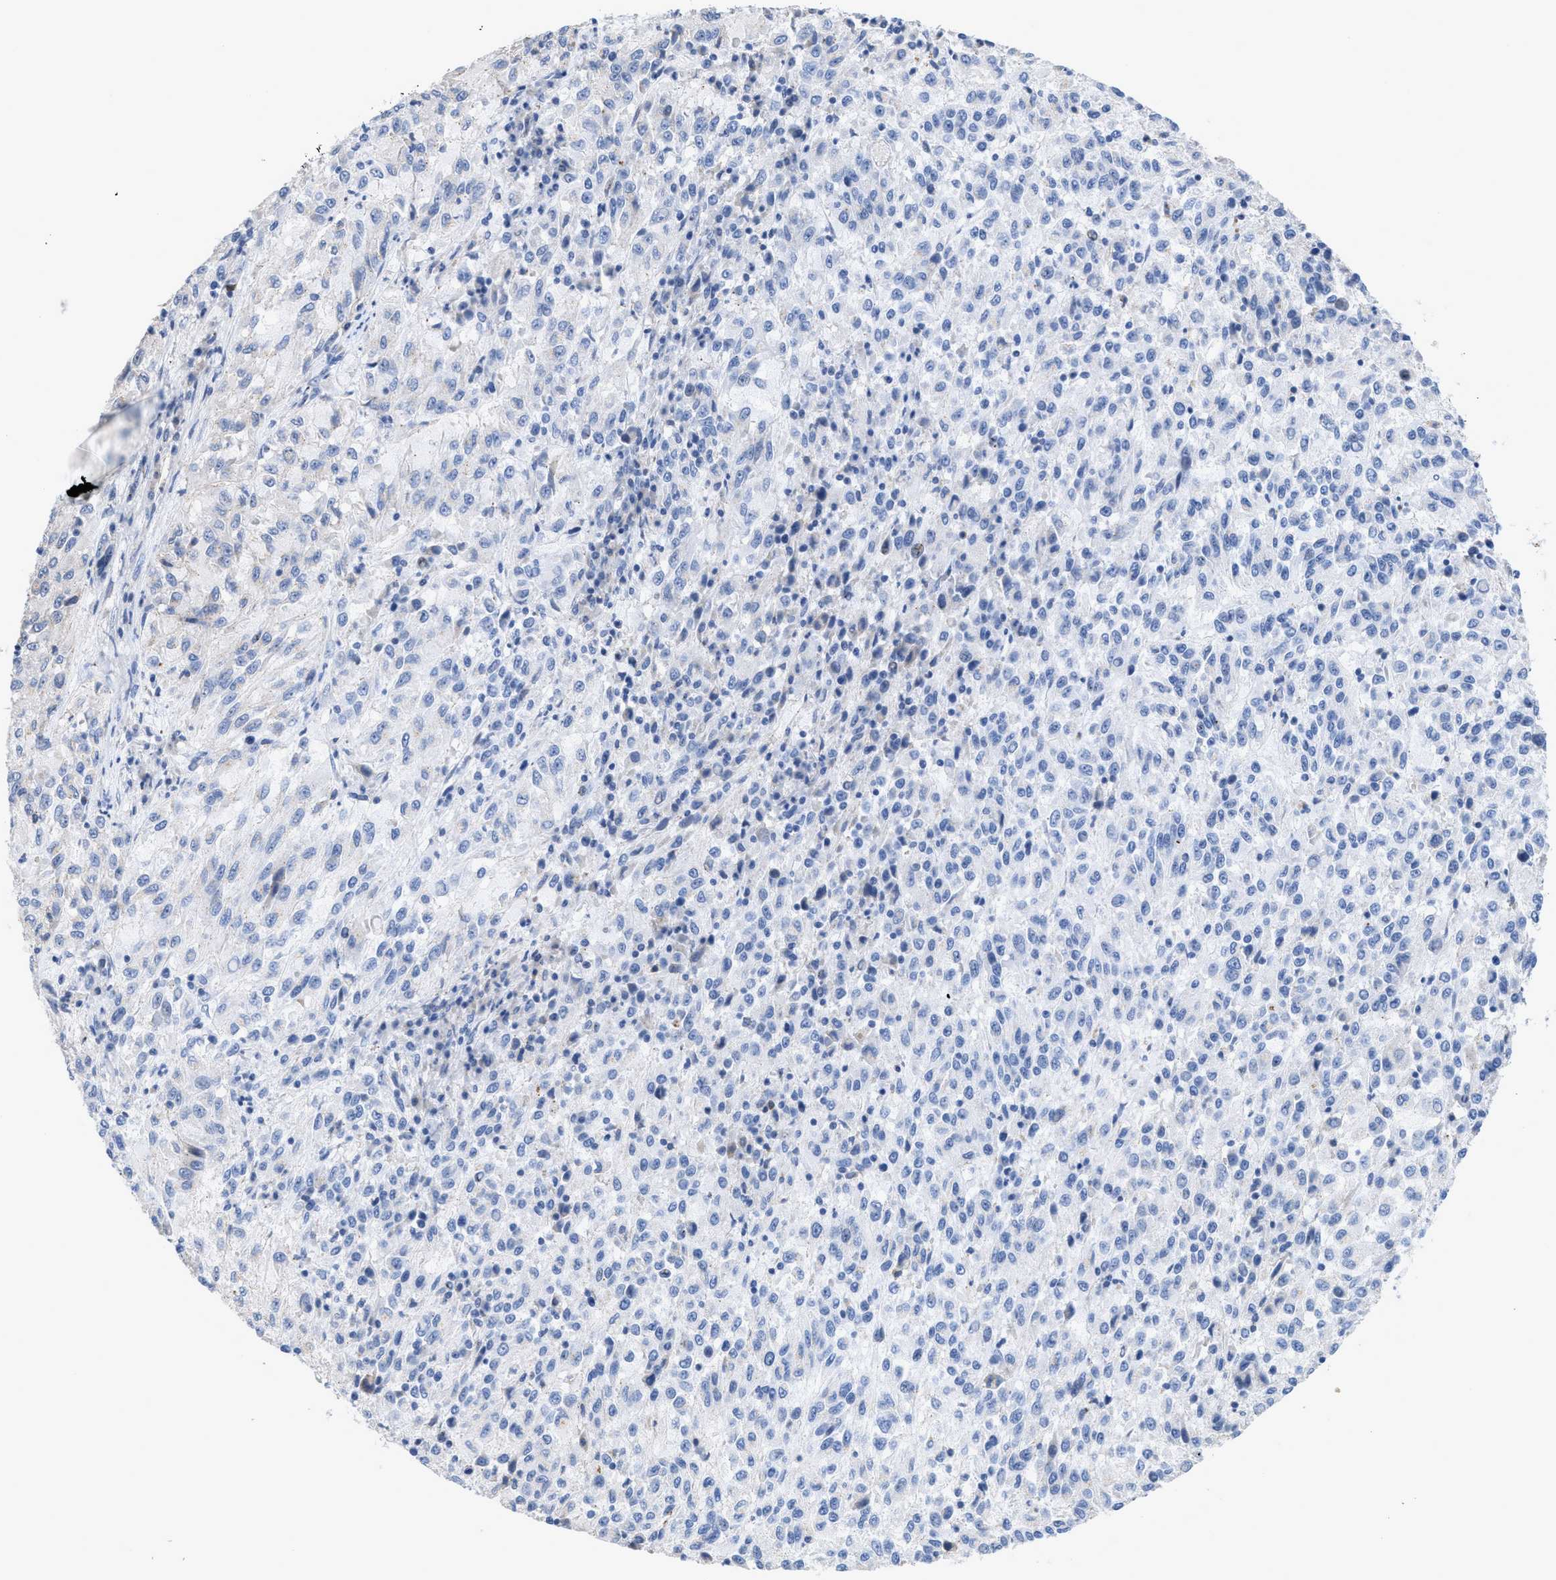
{"staining": {"intensity": "negative", "quantity": "none", "location": "none"}, "tissue": "melanoma", "cell_type": "Tumor cells", "image_type": "cancer", "snomed": [{"axis": "morphology", "description": "Malignant melanoma, Metastatic site"}, {"axis": "topography", "description": "Lung"}], "caption": "Tumor cells are negative for brown protein staining in malignant melanoma (metastatic site).", "gene": "CRYM", "patient": {"sex": "male", "age": 64}}